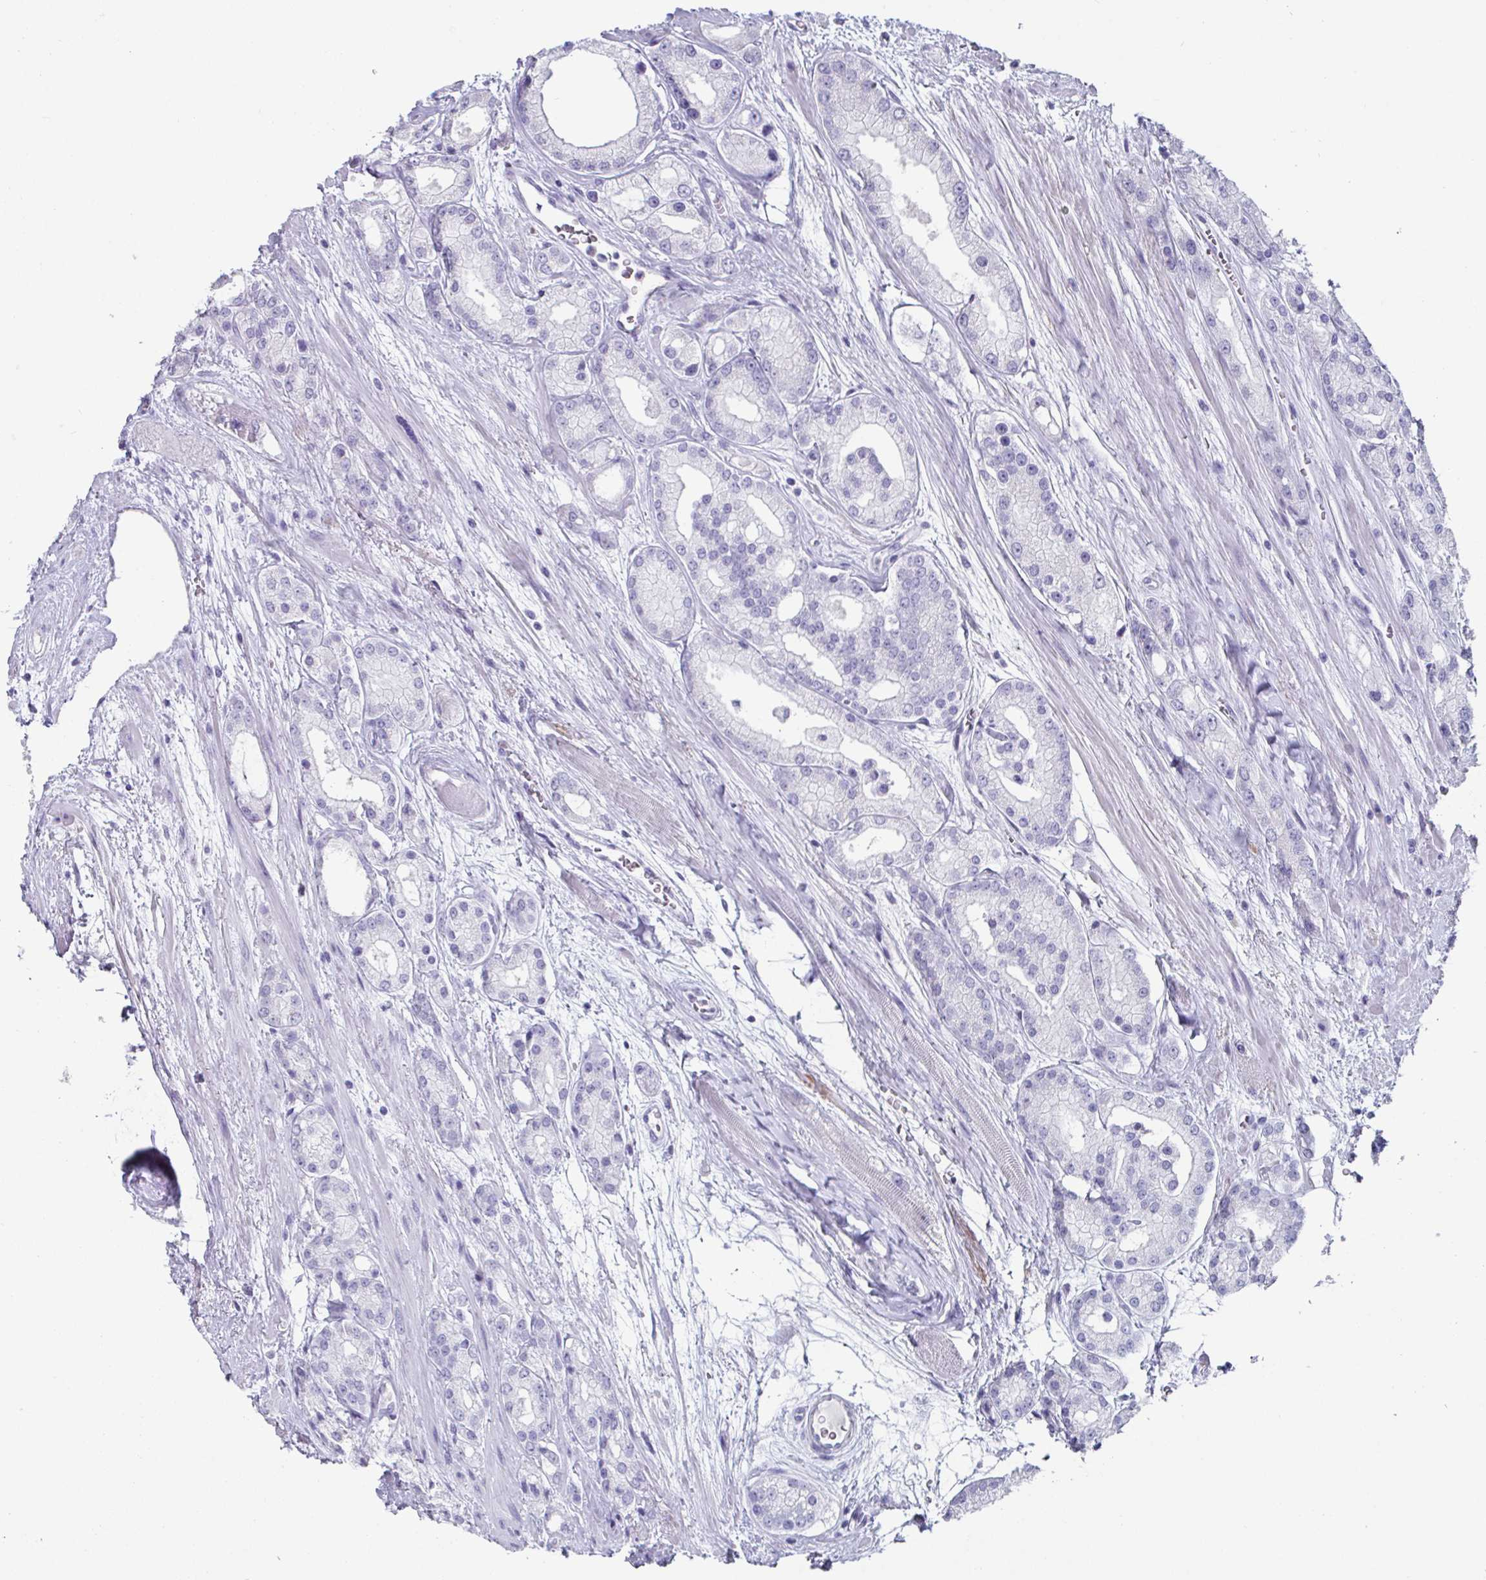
{"staining": {"intensity": "negative", "quantity": "none", "location": "none"}, "tissue": "prostate cancer", "cell_type": "Tumor cells", "image_type": "cancer", "snomed": [{"axis": "morphology", "description": "Adenocarcinoma, High grade"}, {"axis": "topography", "description": "Prostate"}], "caption": "Human prostate high-grade adenocarcinoma stained for a protein using immunohistochemistry (IHC) displays no expression in tumor cells.", "gene": "CREG2", "patient": {"sex": "male", "age": 67}}